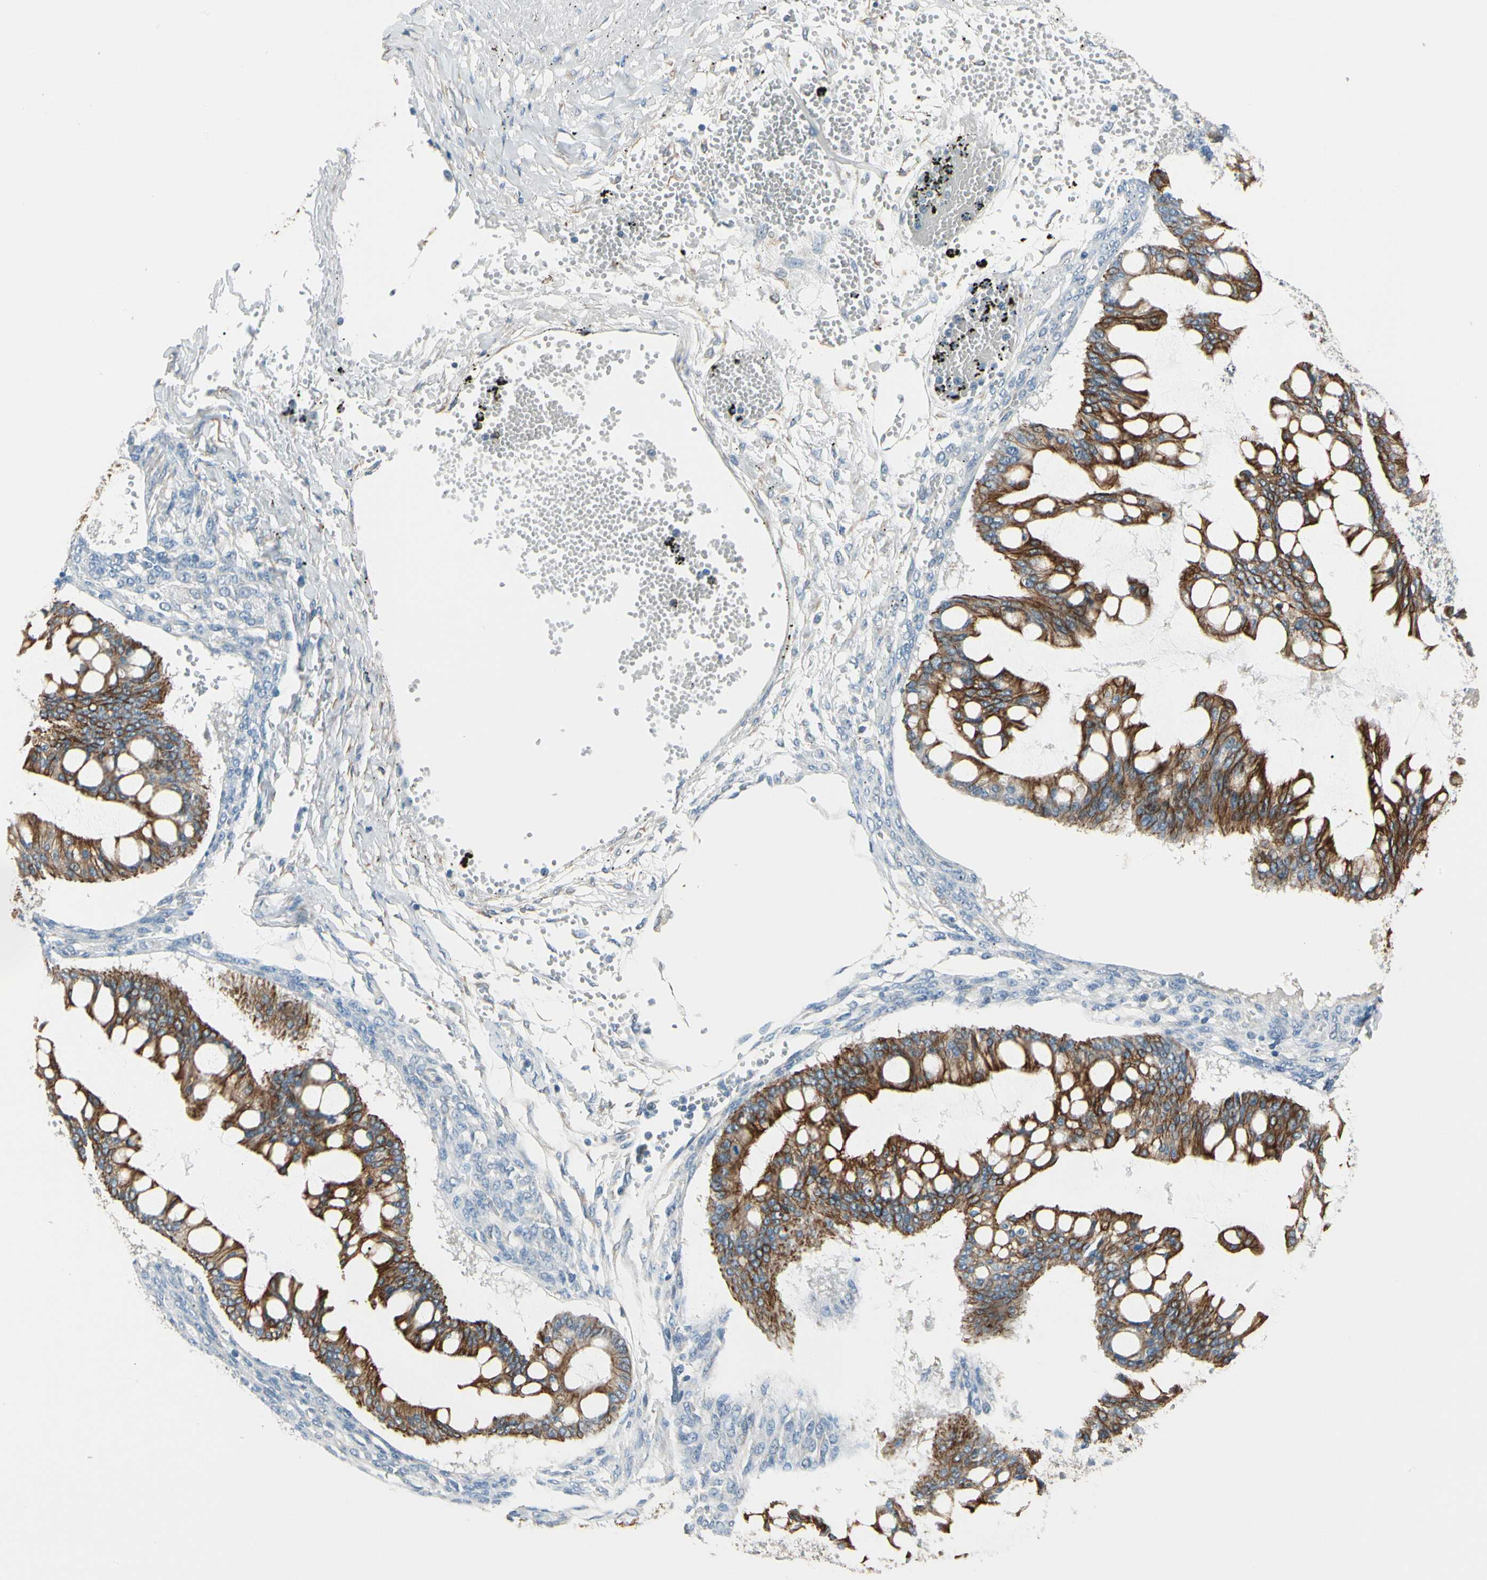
{"staining": {"intensity": "strong", "quantity": ">75%", "location": "cytoplasmic/membranous"}, "tissue": "ovarian cancer", "cell_type": "Tumor cells", "image_type": "cancer", "snomed": [{"axis": "morphology", "description": "Cystadenocarcinoma, mucinous, NOS"}, {"axis": "topography", "description": "Ovary"}], "caption": "A photomicrograph of human mucinous cystadenocarcinoma (ovarian) stained for a protein demonstrates strong cytoplasmic/membranous brown staining in tumor cells.", "gene": "DUSP12", "patient": {"sex": "female", "age": 73}}